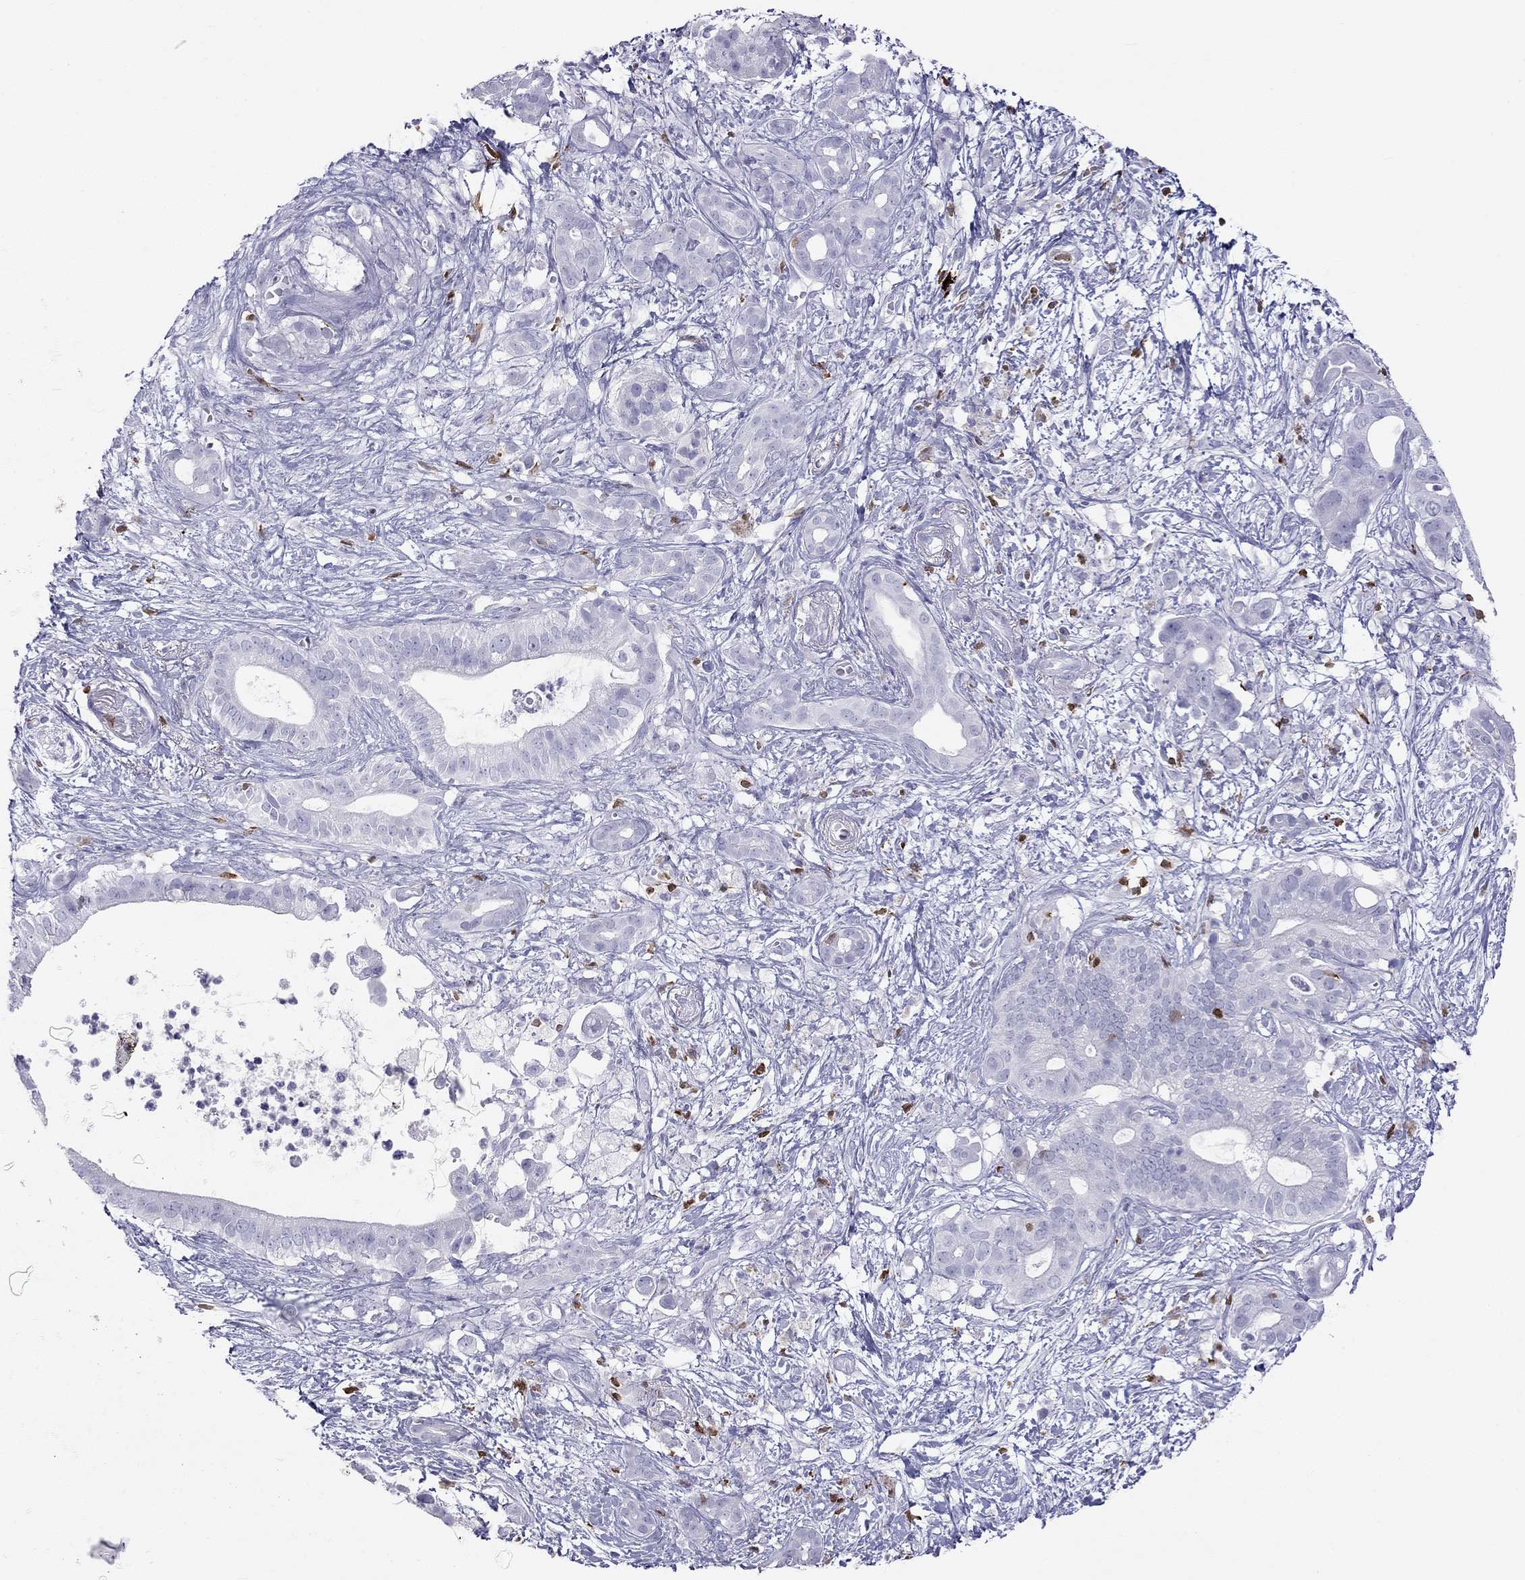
{"staining": {"intensity": "negative", "quantity": "none", "location": "none"}, "tissue": "pancreatic cancer", "cell_type": "Tumor cells", "image_type": "cancer", "snomed": [{"axis": "morphology", "description": "Adenocarcinoma, NOS"}, {"axis": "topography", "description": "Pancreas"}], "caption": "Human pancreatic cancer (adenocarcinoma) stained for a protein using immunohistochemistry (IHC) shows no expression in tumor cells.", "gene": "SH2D2A", "patient": {"sex": "male", "age": 61}}